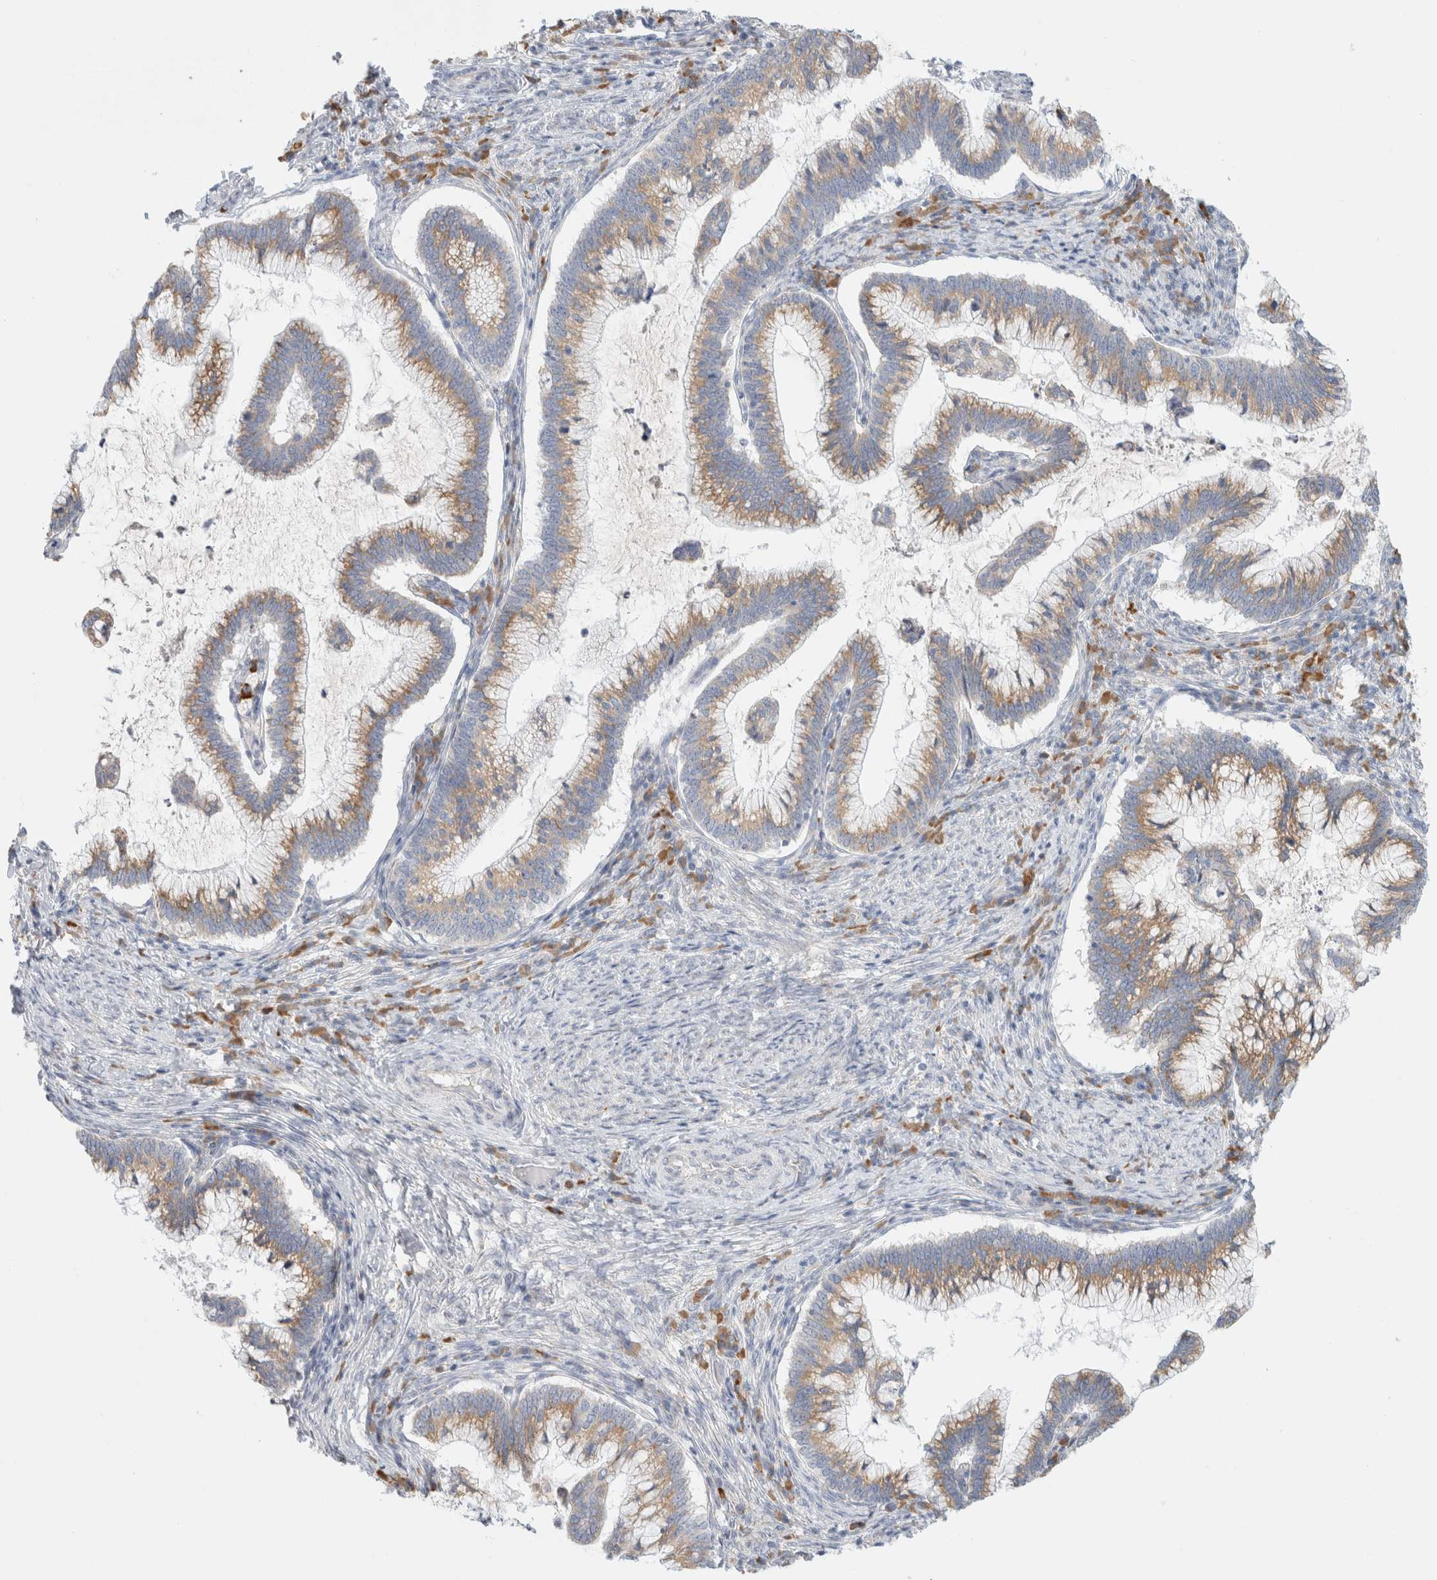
{"staining": {"intensity": "moderate", "quantity": ">75%", "location": "cytoplasmic/membranous"}, "tissue": "cervical cancer", "cell_type": "Tumor cells", "image_type": "cancer", "snomed": [{"axis": "morphology", "description": "Adenocarcinoma, NOS"}, {"axis": "topography", "description": "Cervix"}], "caption": "A high-resolution image shows immunohistochemistry staining of cervical adenocarcinoma, which exhibits moderate cytoplasmic/membranous positivity in about >75% of tumor cells.", "gene": "CSK", "patient": {"sex": "female", "age": 36}}